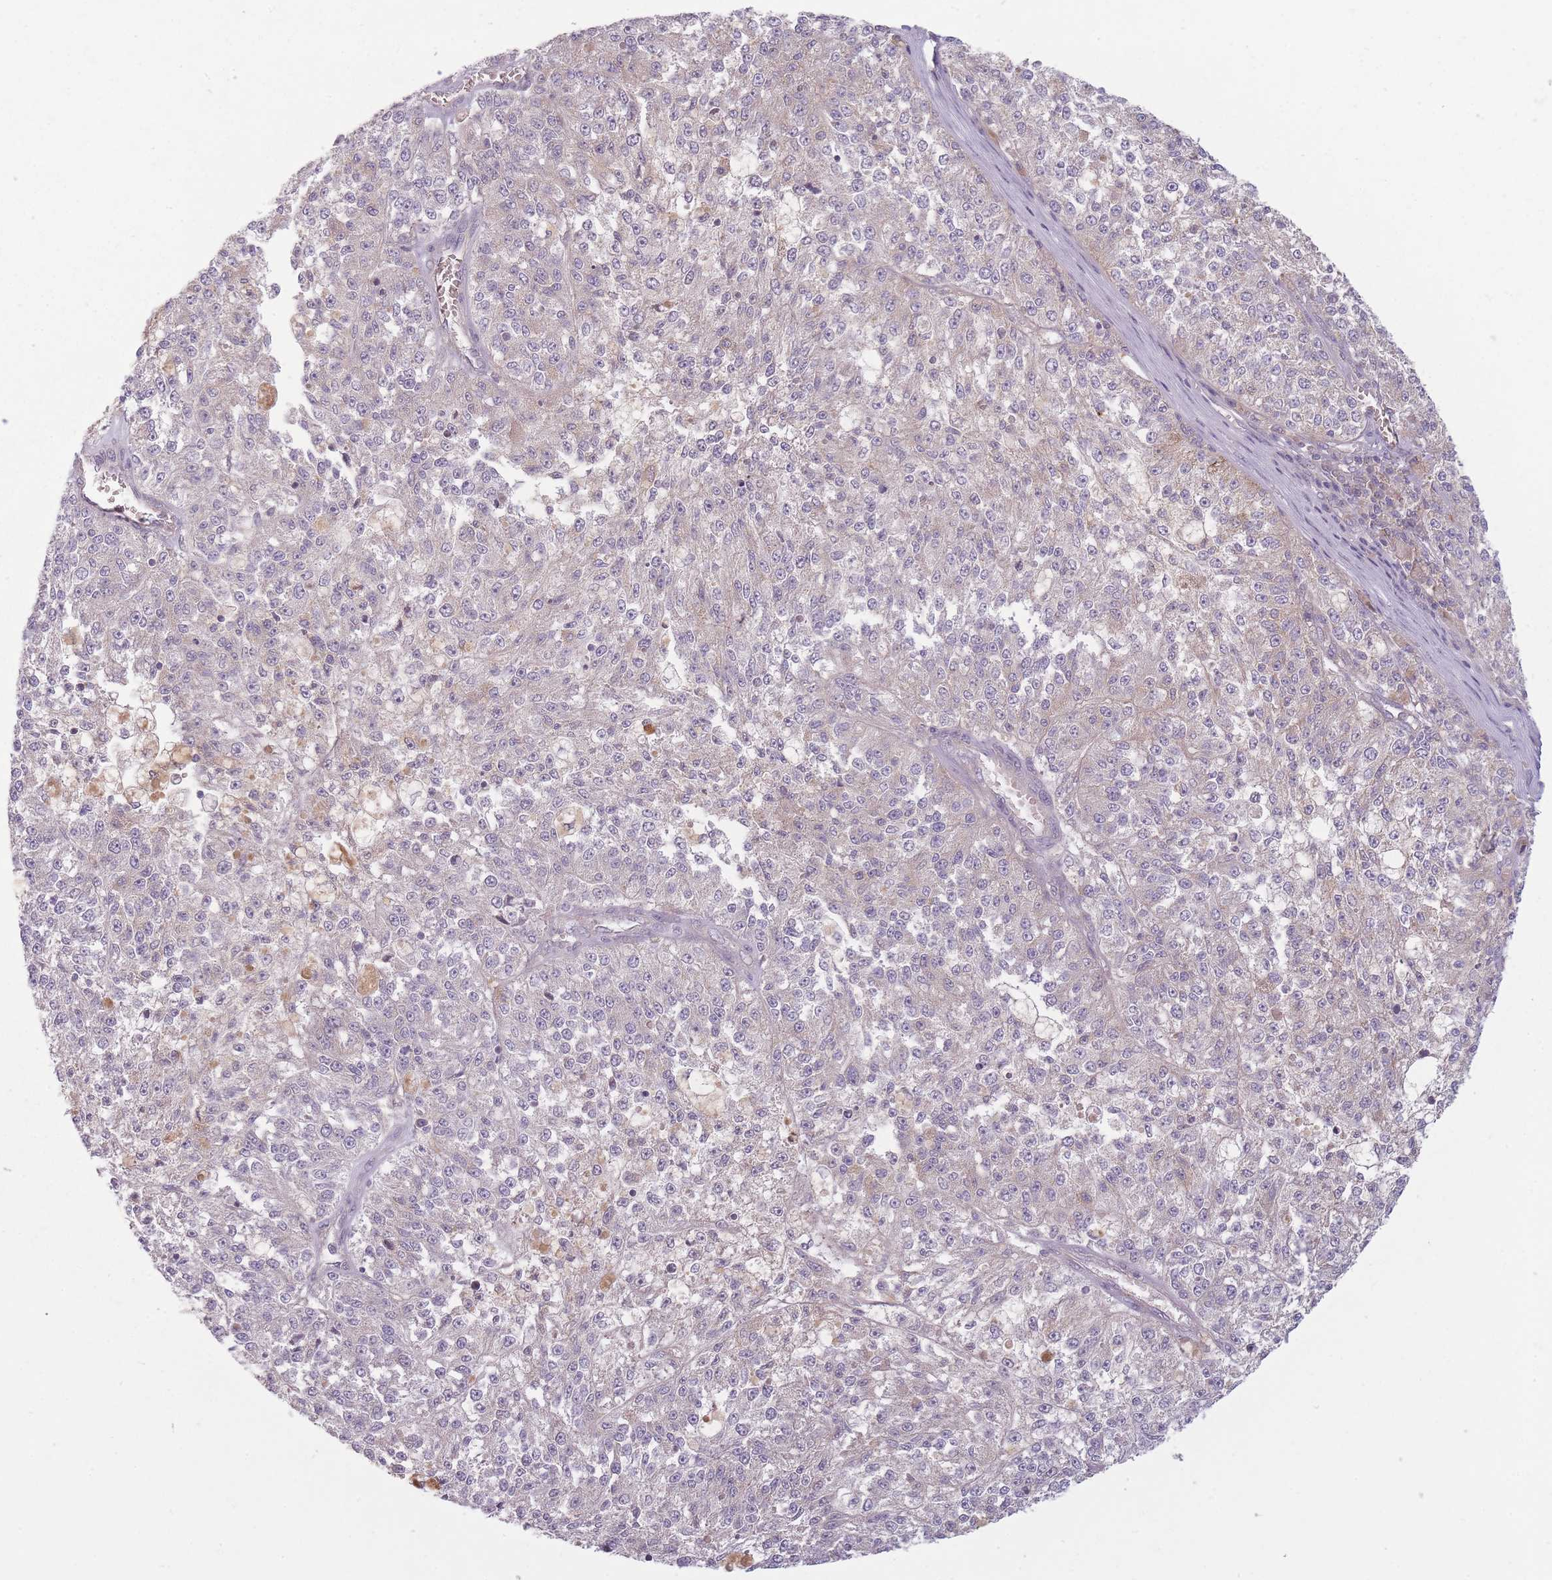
{"staining": {"intensity": "negative", "quantity": "none", "location": "none"}, "tissue": "melanoma", "cell_type": "Tumor cells", "image_type": "cancer", "snomed": [{"axis": "morphology", "description": "Malignant melanoma, NOS"}, {"axis": "topography", "description": "Skin"}], "caption": "Tumor cells are negative for protein expression in human melanoma. Nuclei are stained in blue.", "gene": "NT5DC2", "patient": {"sex": "female", "age": 64}}